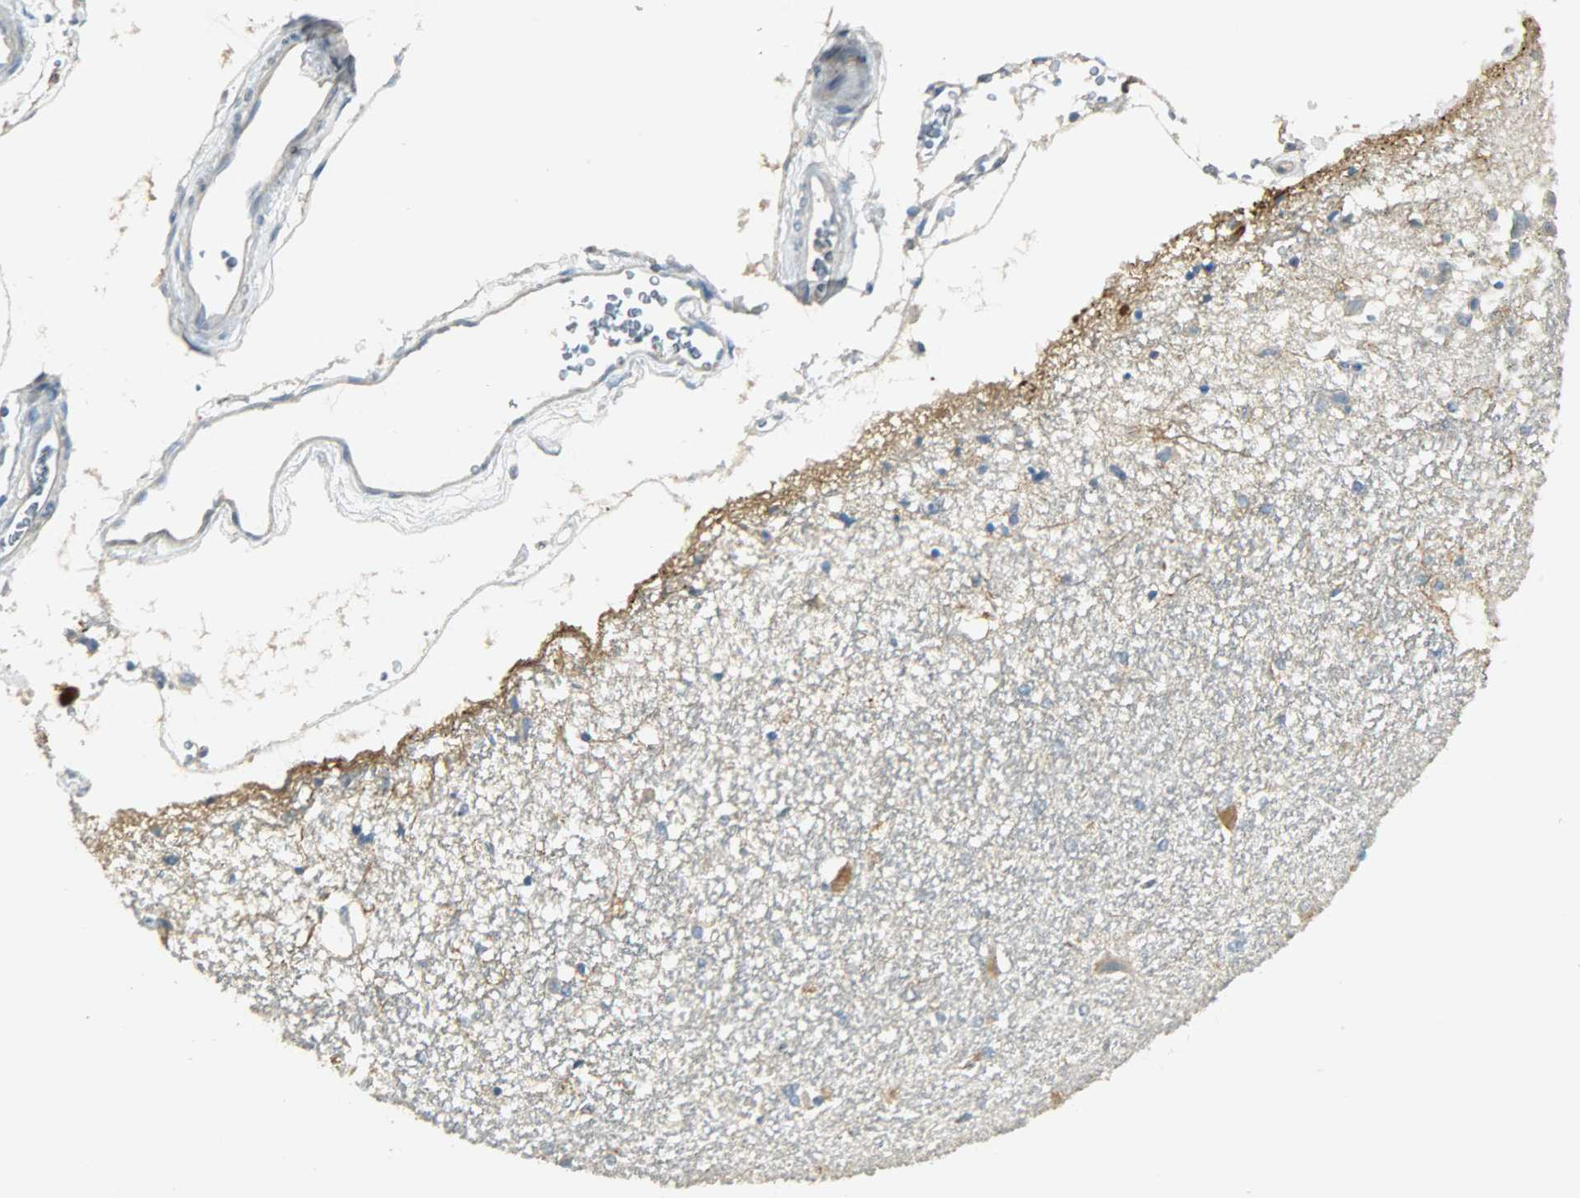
{"staining": {"intensity": "moderate", "quantity": "<25%", "location": "cytoplasmic/membranous"}, "tissue": "hippocampus", "cell_type": "Glial cells", "image_type": "normal", "snomed": [{"axis": "morphology", "description": "Normal tissue, NOS"}, {"axis": "topography", "description": "Hippocampus"}], "caption": "A micrograph of hippocampus stained for a protein shows moderate cytoplasmic/membranous brown staining in glial cells.", "gene": "TPX2", "patient": {"sex": "female", "age": 54}}